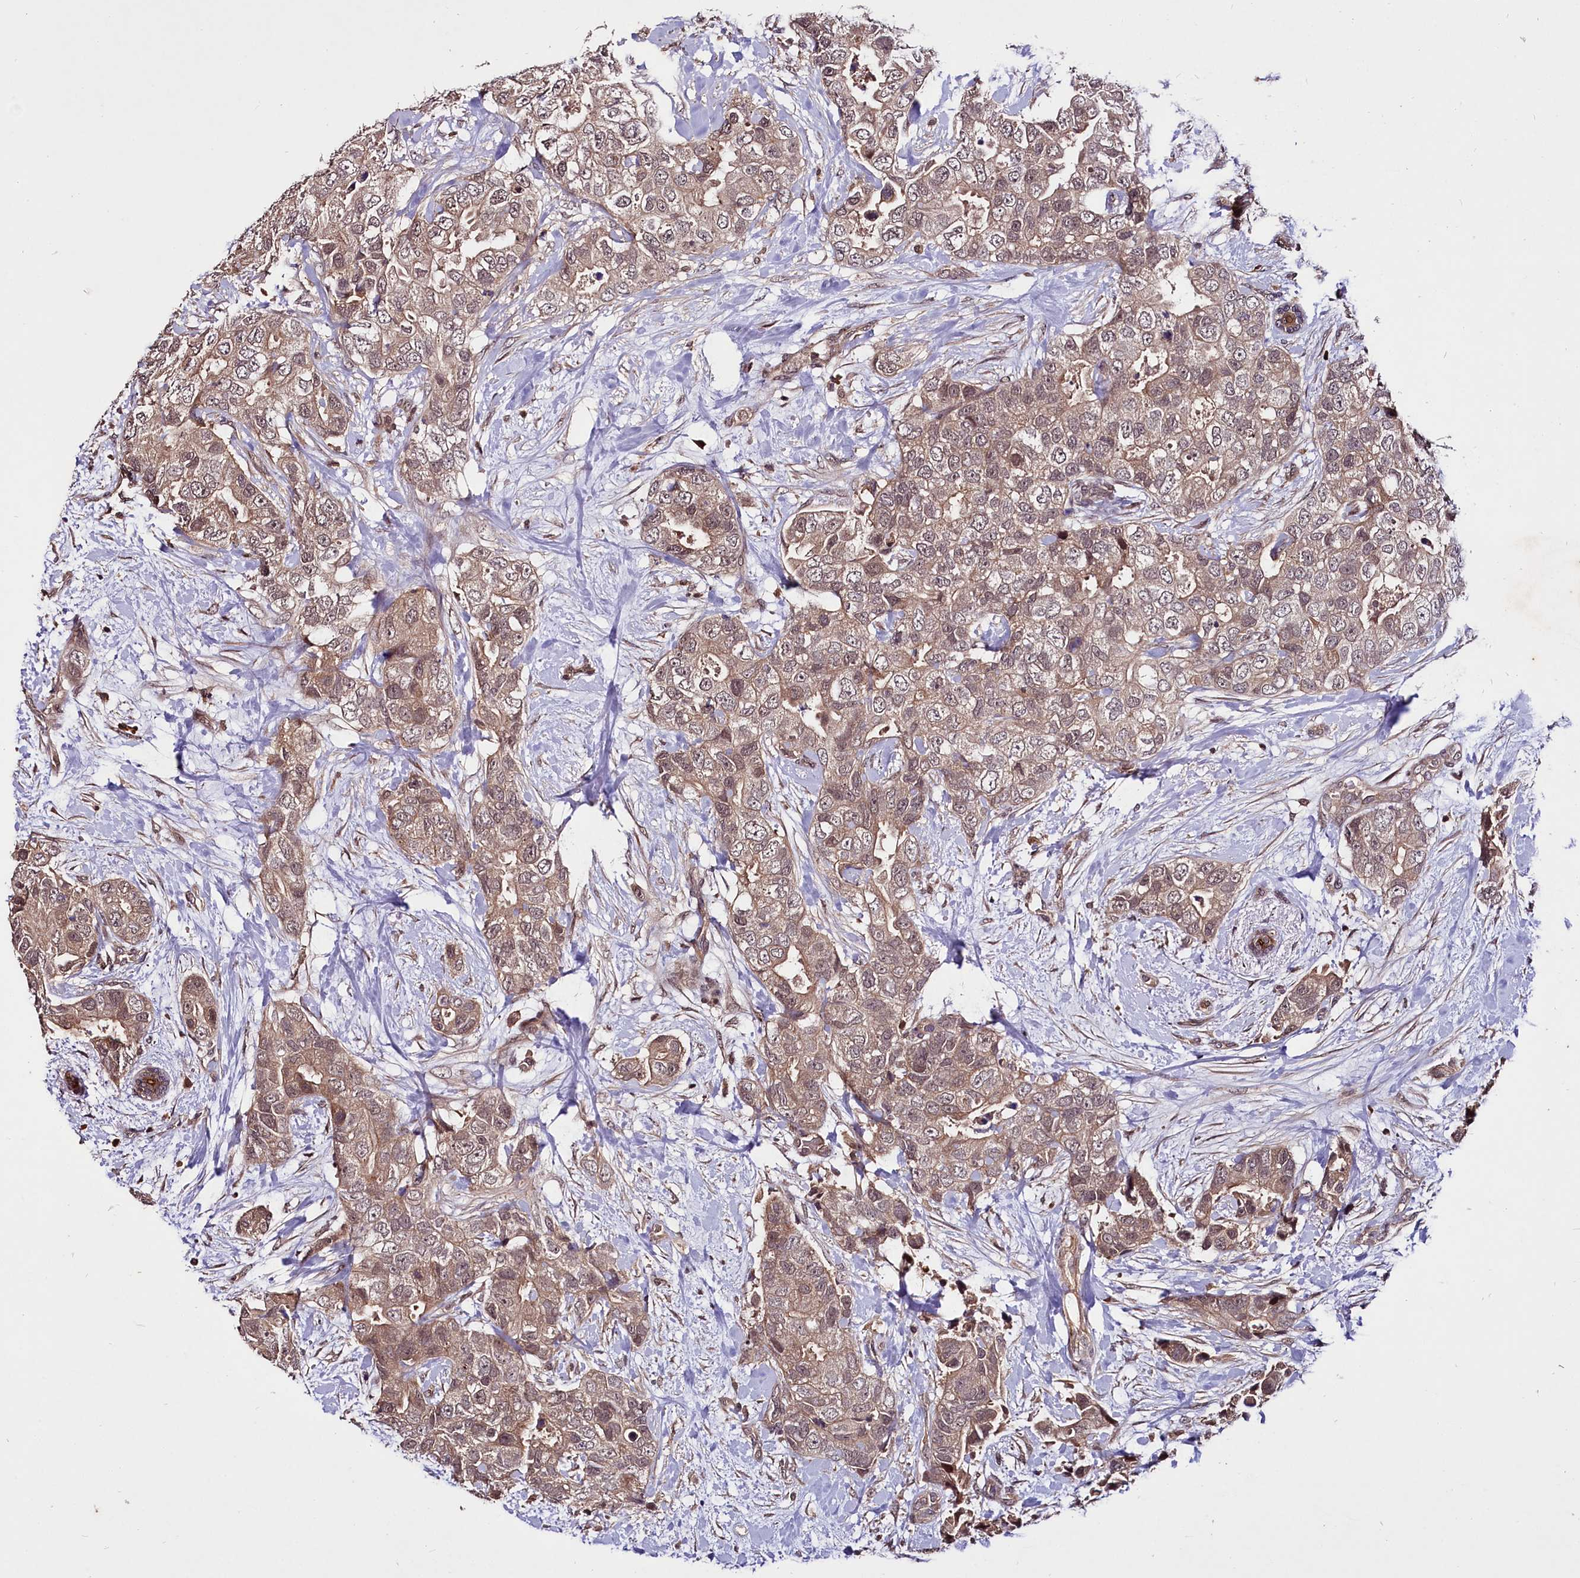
{"staining": {"intensity": "moderate", "quantity": ">75%", "location": "cytoplasmic/membranous,nuclear"}, "tissue": "breast cancer", "cell_type": "Tumor cells", "image_type": "cancer", "snomed": [{"axis": "morphology", "description": "Duct carcinoma"}, {"axis": "topography", "description": "Breast"}], "caption": "DAB (3,3'-diaminobenzidine) immunohistochemical staining of human breast cancer demonstrates moderate cytoplasmic/membranous and nuclear protein staining in approximately >75% of tumor cells. (DAB (3,3'-diaminobenzidine) = brown stain, brightfield microscopy at high magnification).", "gene": "UBE3A", "patient": {"sex": "female", "age": 62}}